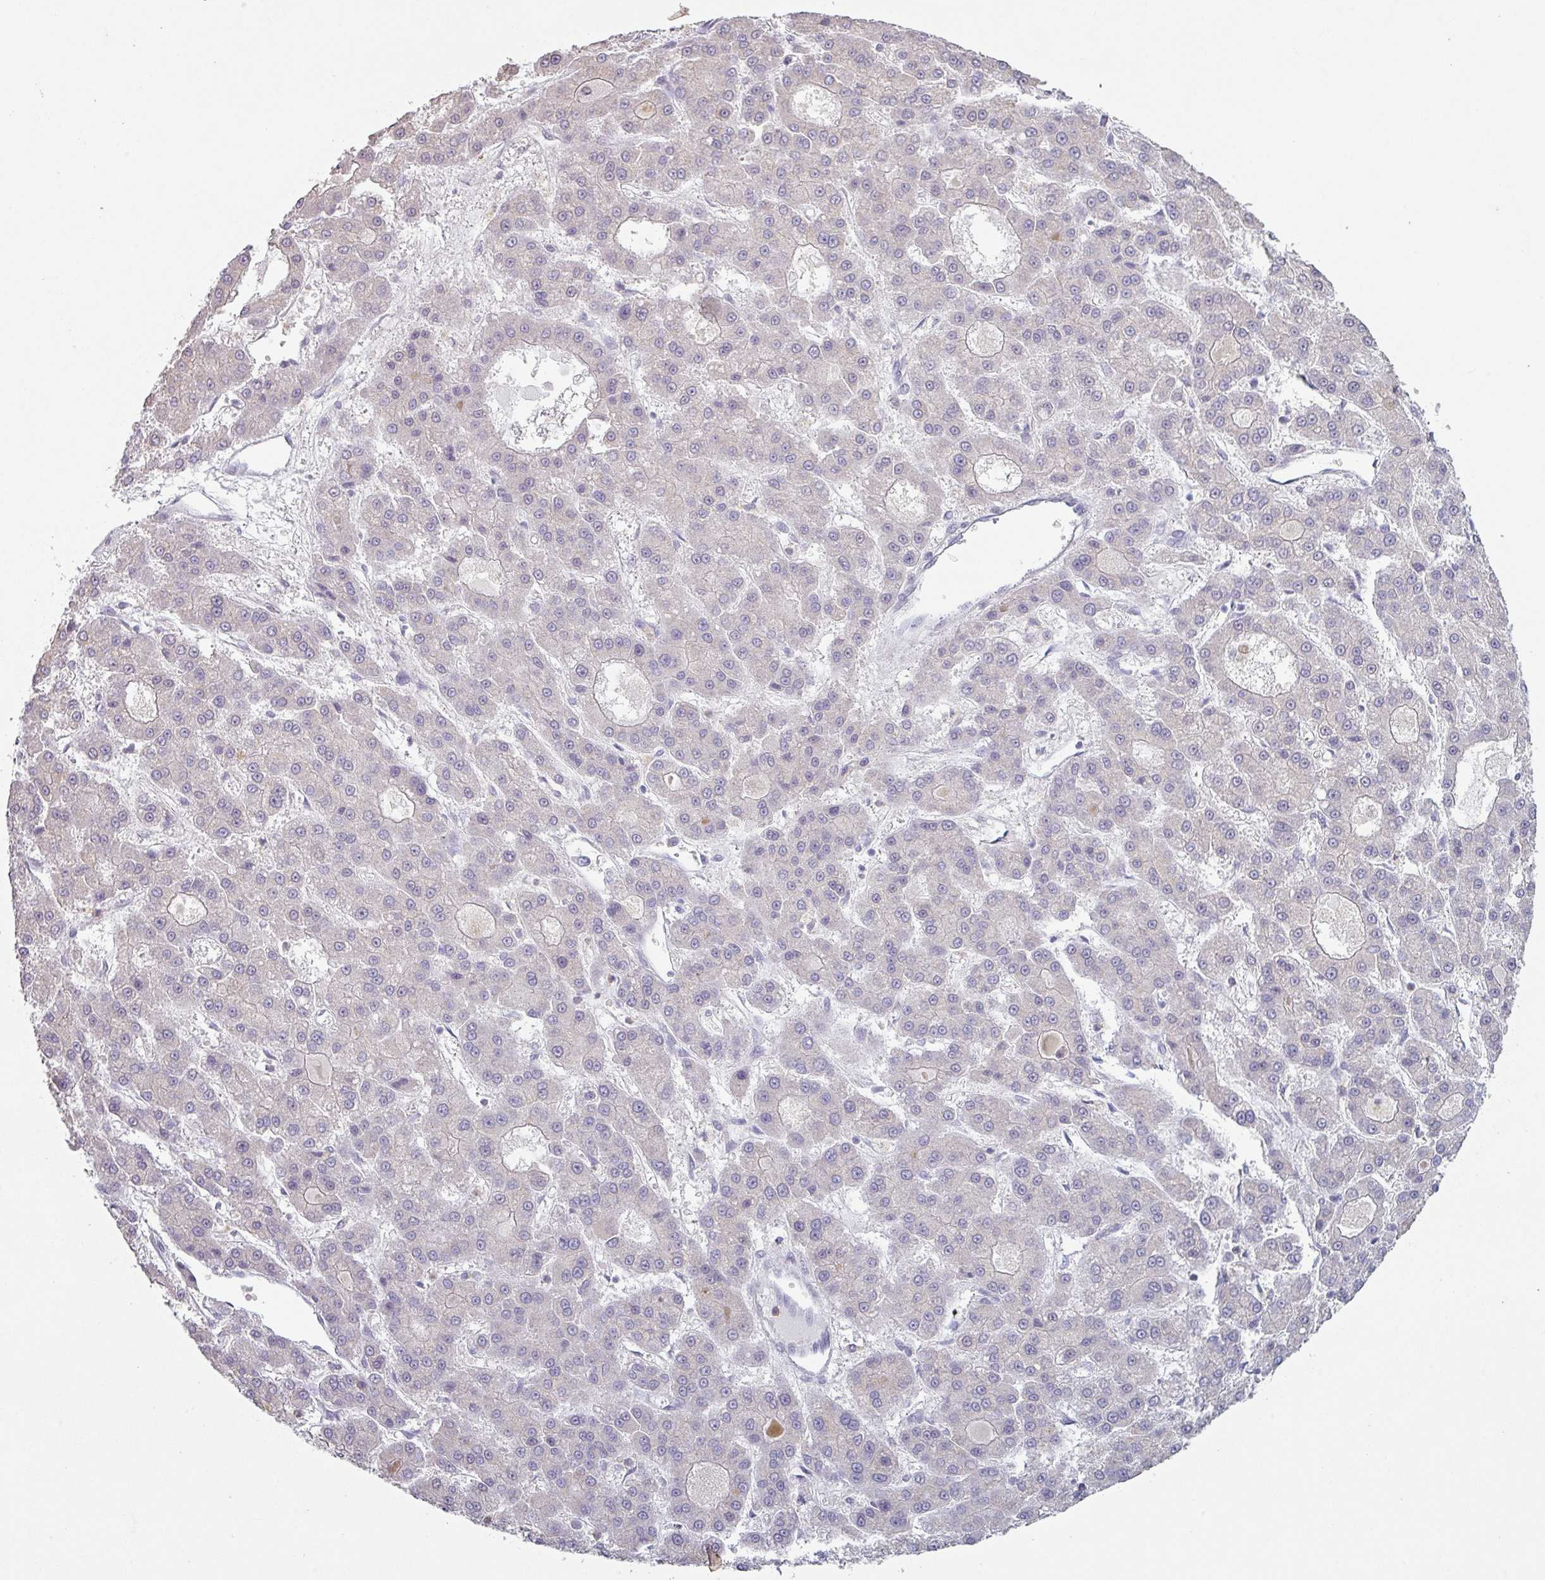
{"staining": {"intensity": "negative", "quantity": "none", "location": "none"}, "tissue": "liver cancer", "cell_type": "Tumor cells", "image_type": "cancer", "snomed": [{"axis": "morphology", "description": "Carcinoma, Hepatocellular, NOS"}, {"axis": "topography", "description": "Liver"}], "caption": "This micrograph is of liver hepatocellular carcinoma stained with immunohistochemistry (IHC) to label a protein in brown with the nuclei are counter-stained blue. There is no positivity in tumor cells.", "gene": "MAGEC3", "patient": {"sex": "male", "age": 70}}